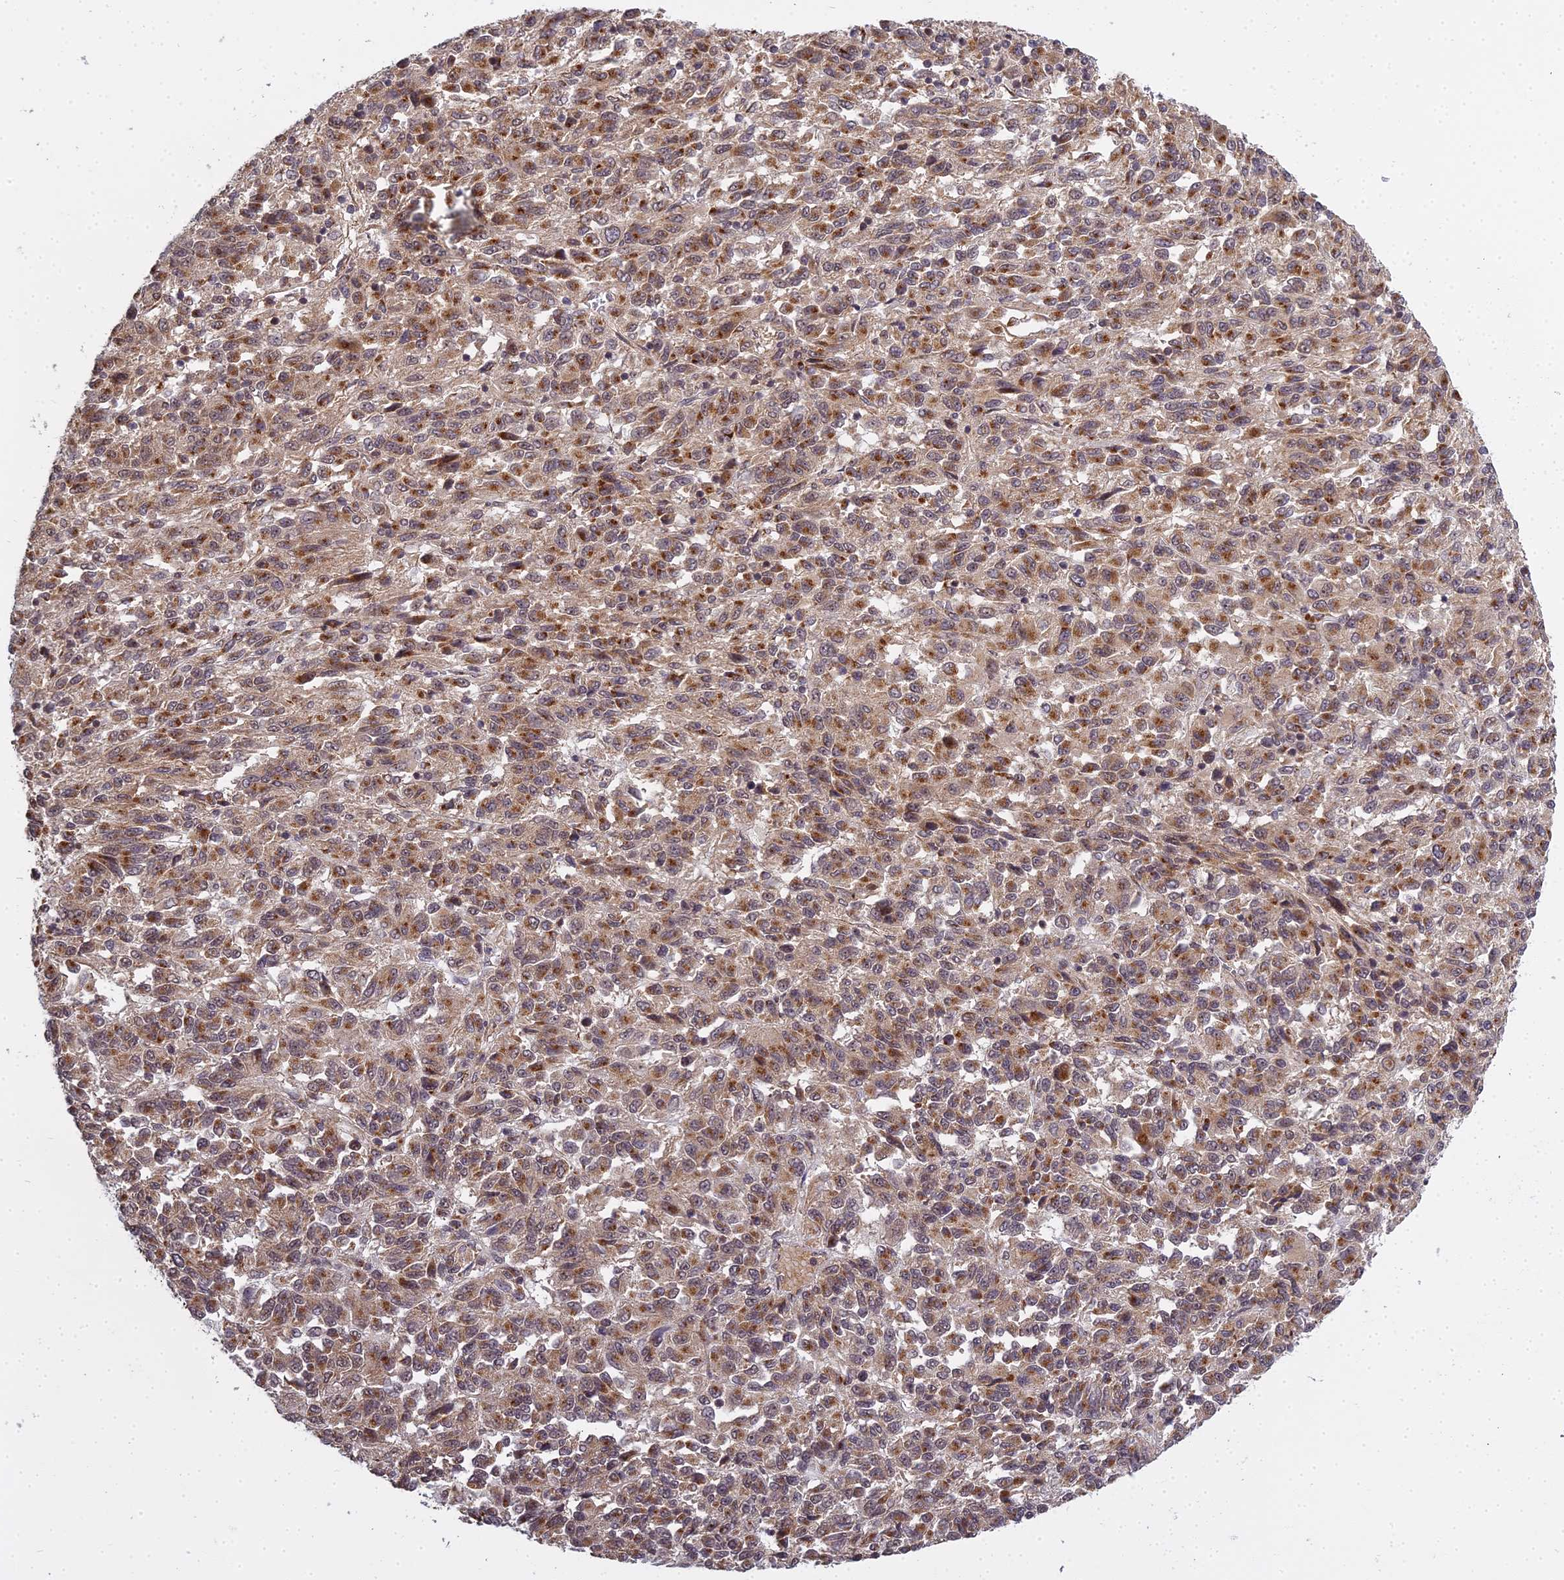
{"staining": {"intensity": "moderate", "quantity": ">75%", "location": "cytoplasmic/membranous"}, "tissue": "melanoma", "cell_type": "Tumor cells", "image_type": "cancer", "snomed": [{"axis": "morphology", "description": "Malignant melanoma, Metastatic site"}, {"axis": "topography", "description": "Lung"}], "caption": "Protein staining of melanoma tissue shows moderate cytoplasmic/membranous positivity in approximately >75% of tumor cells. The staining is performed using DAB brown chromogen to label protein expression. The nuclei are counter-stained blue using hematoxylin.", "gene": "MEOX1", "patient": {"sex": "male", "age": 64}}